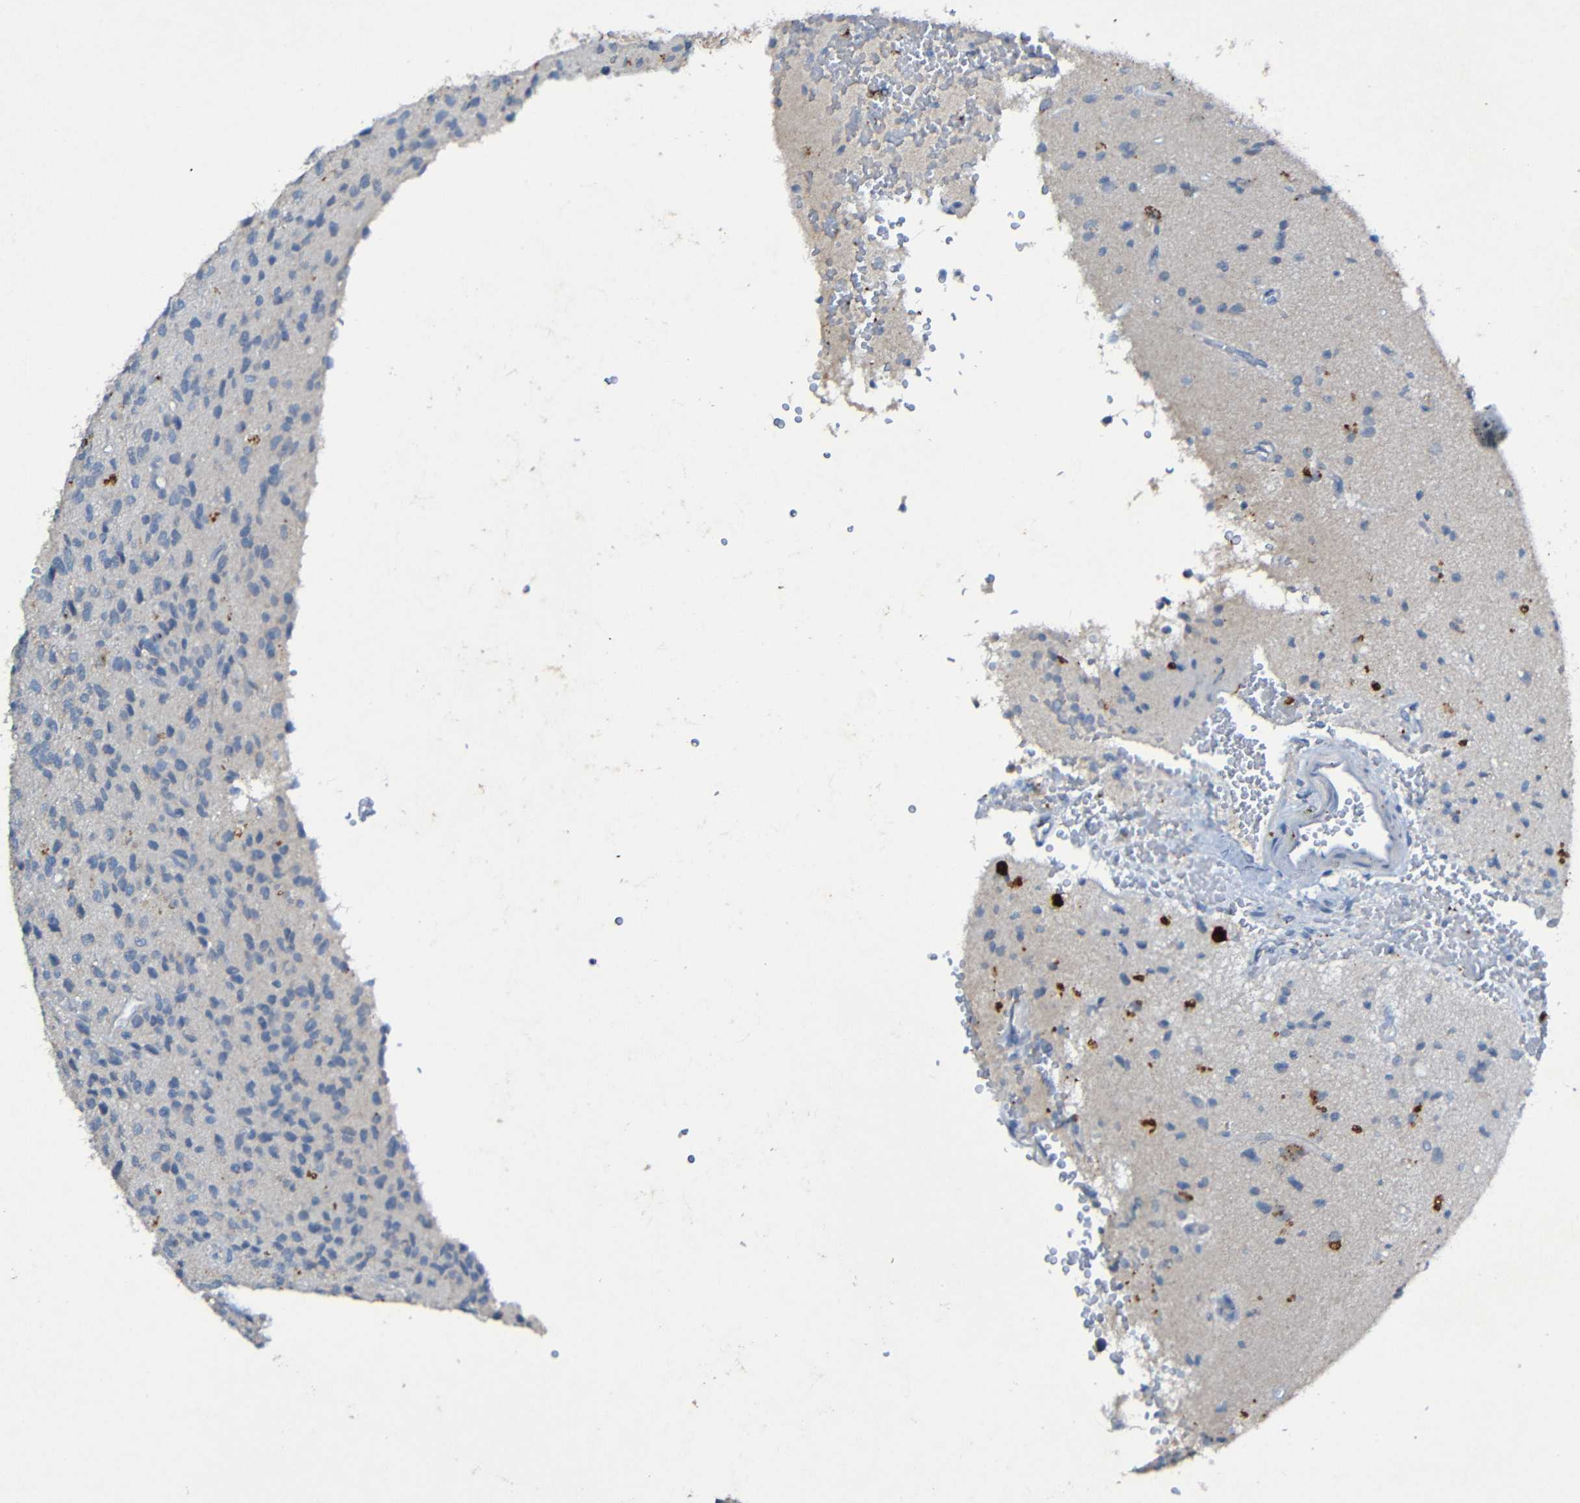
{"staining": {"intensity": "negative", "quantity": "none", "location": "none"}, "tissue": "glioma", "cell_type": "Tumor cells", "image_type": "cancer", "snomed": [{"axis": "morphology", "description": "Glioma, malignant, High grade"}, {"axis": "topography", "description": "pancreas cauda"}], "caption": "IHC of human malignant high-grade glioma shows no expression in tumor cells.", "gene": "LRRC70", "patient": {"sex": "male", "age": 60}}